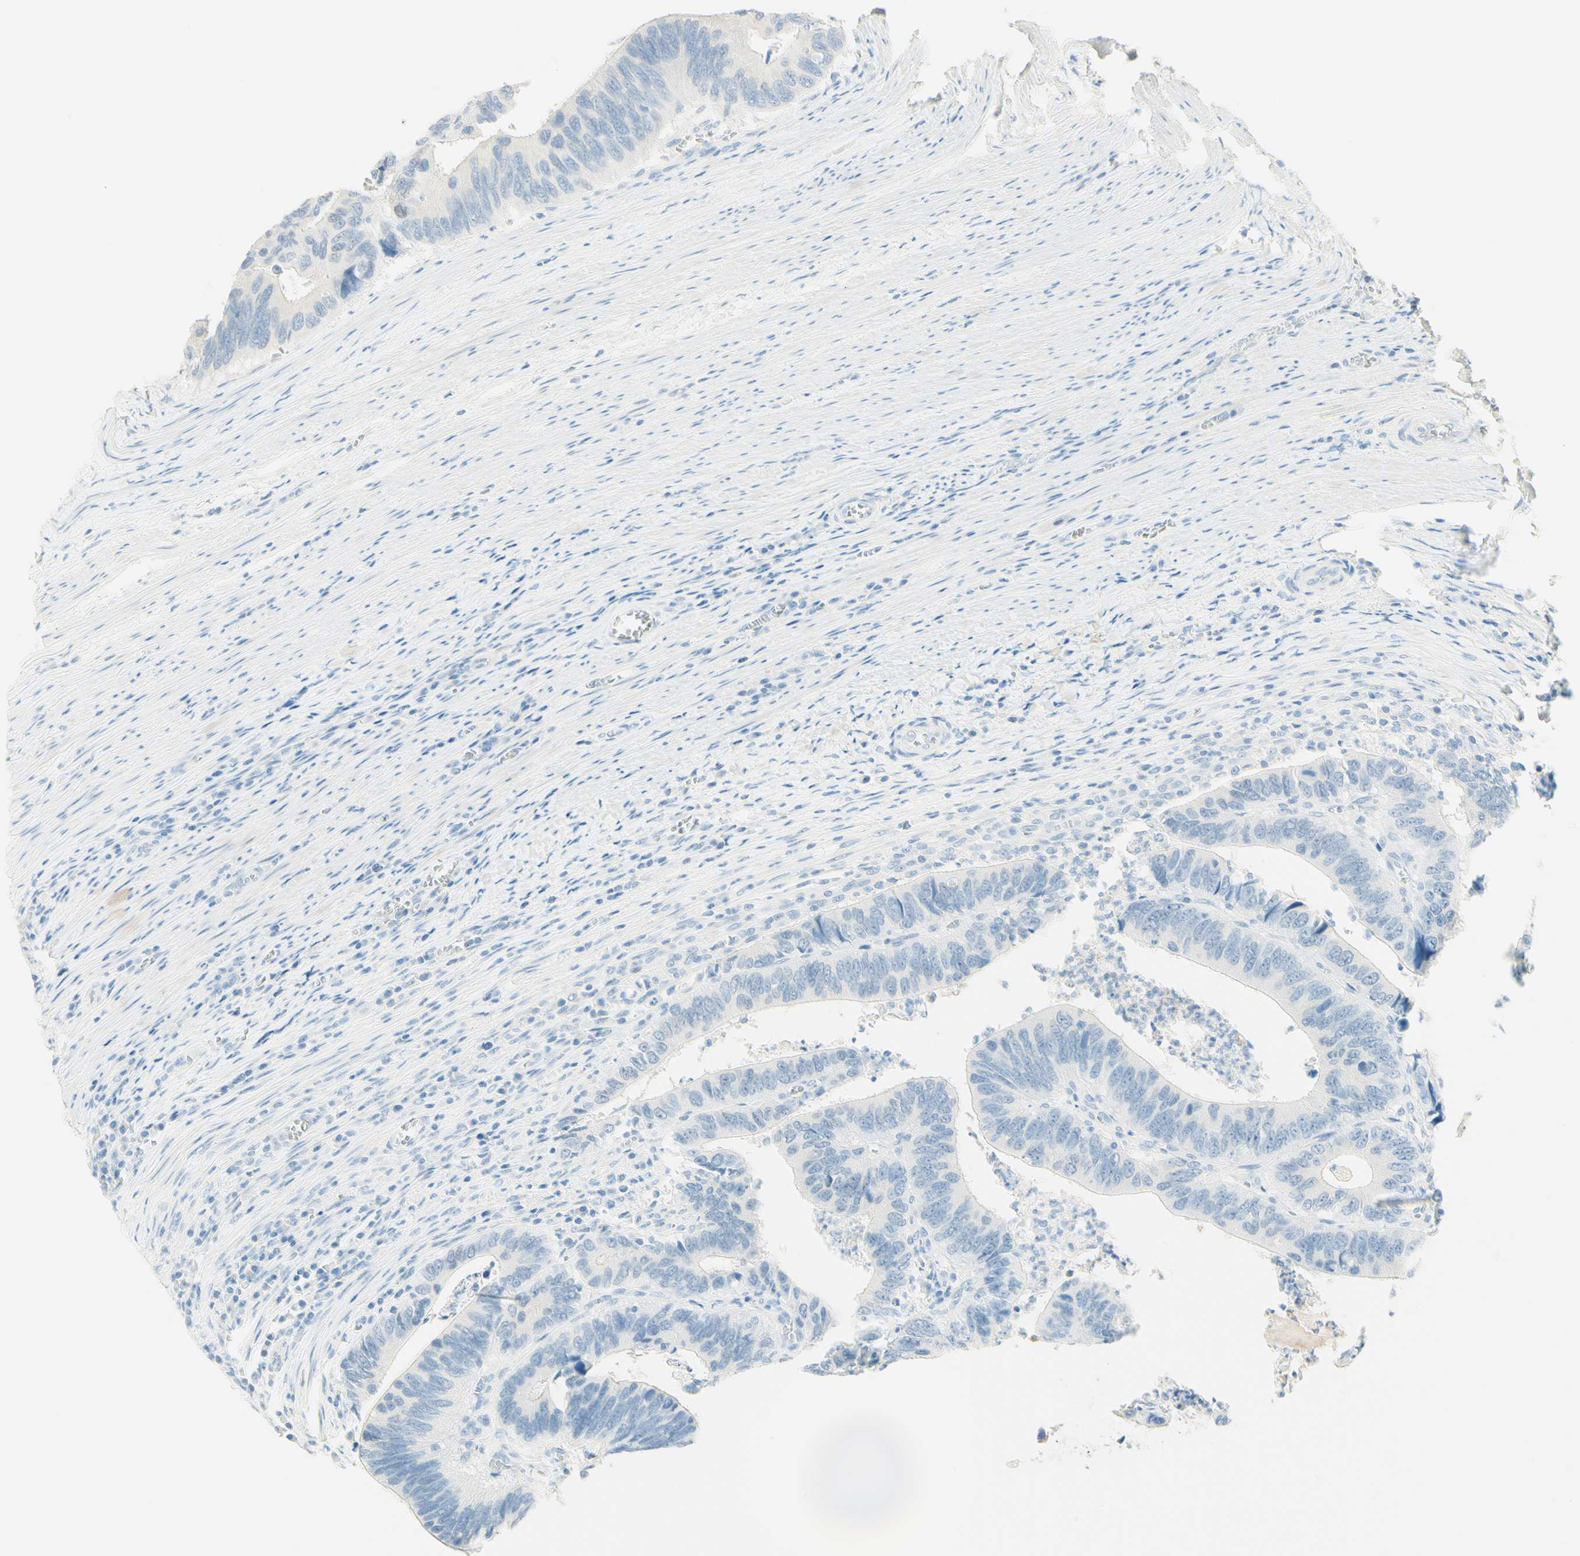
{"staining": {"intensity": "negative", "quantity": "none", "location": "none"}, "tissue": "colorectal cancer", "cell_type": "Tumor cells", "image_type": "cancer", "snomed": [{"axis": "morphology", "description": "Adenocarcinoma, NOS"}, {"axis": "topography", "description": "Colon"}], "caption": "An IHC micrograph of colorectal cancer (adenocarcinoma) is shown. There is no staining in tumor cells of colorectal cancer (adenocarcinoma).", "gene": "TMEM132D", "patient": {"sex": "male", "age": 72}}